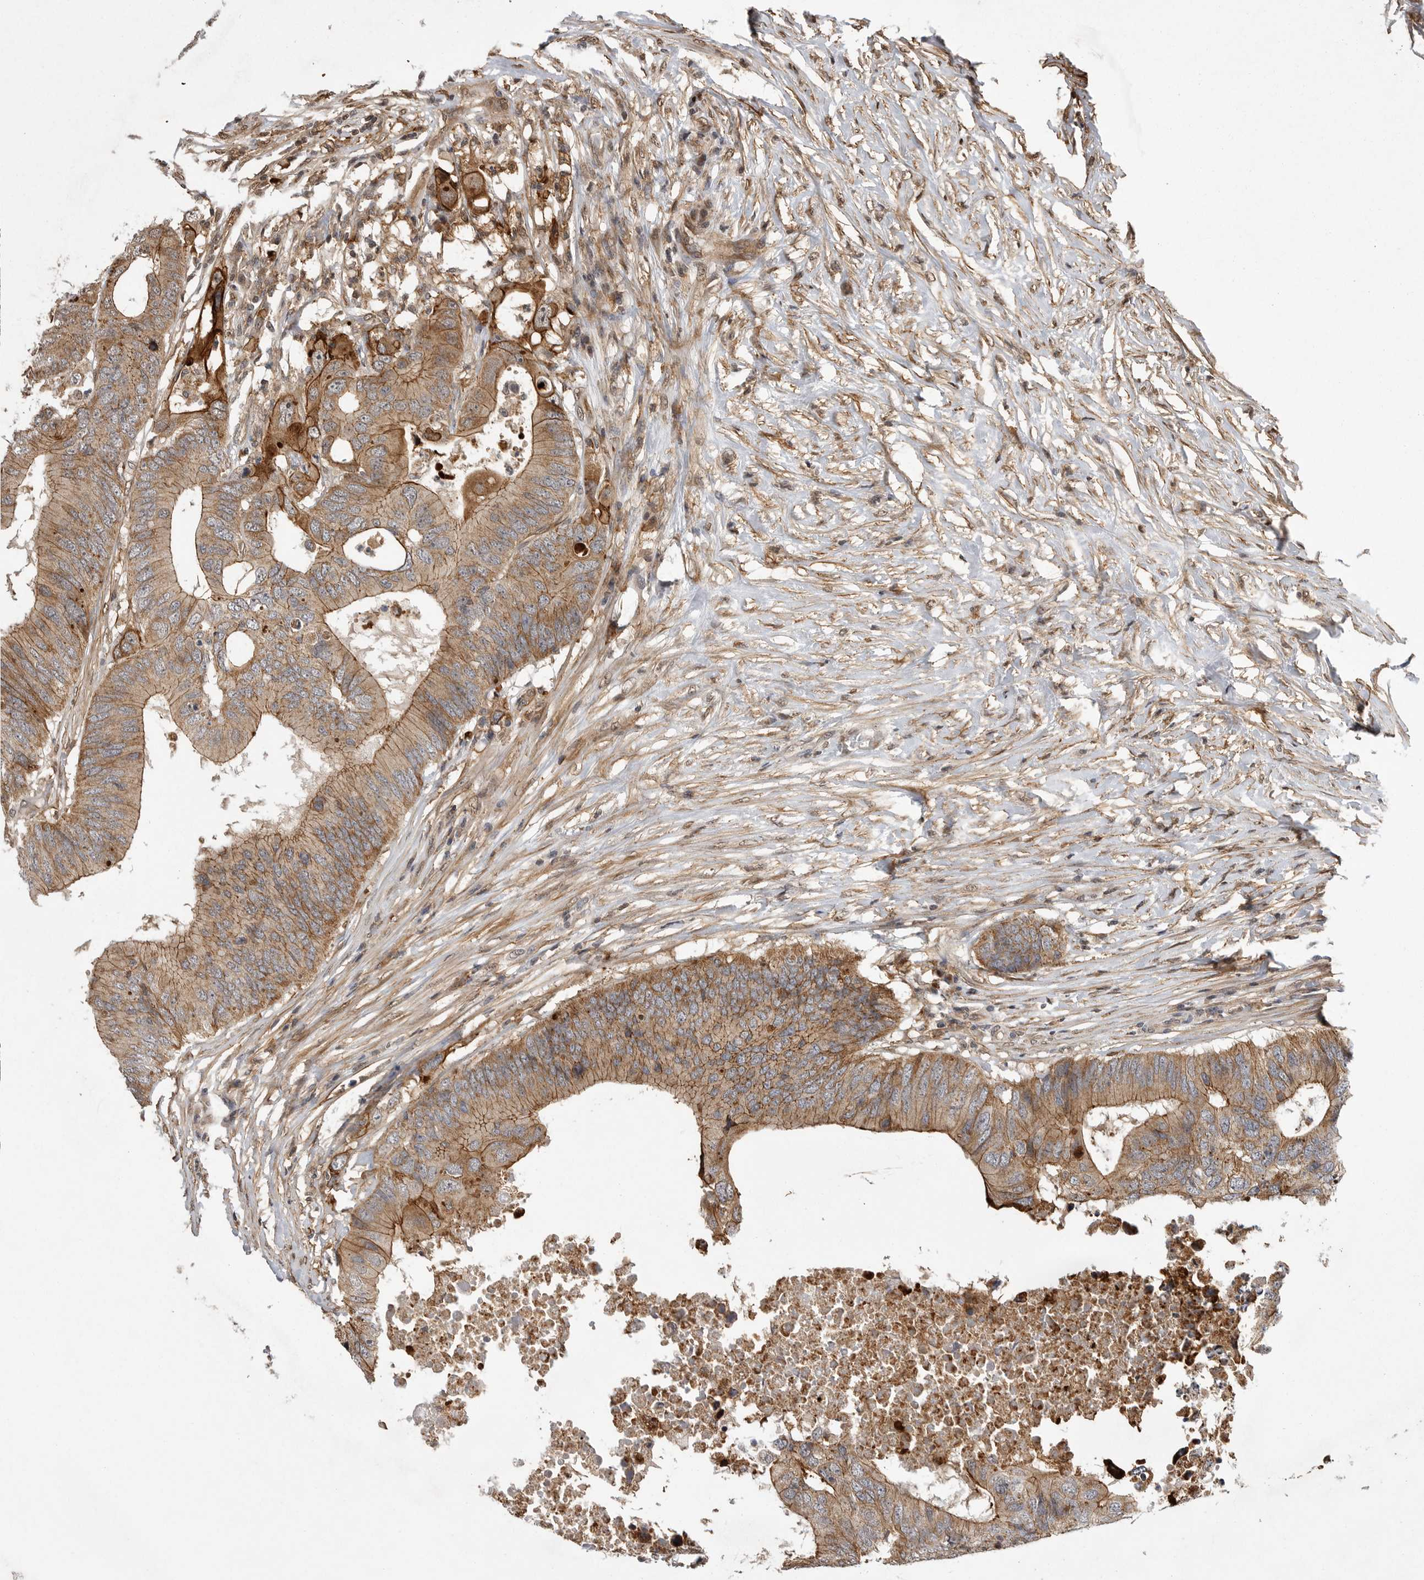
{"staining": {"intensity": "moderate", "quantity": ">75%", "location": "cytoplasmic/membranous"}, "tissue": "colorectal cancer", "cell_type": "Tumor cells", "image_type": "cancer", "snomed": [{"axis": "morphology", "description": "Adenocarcinoma, NOS"}, {"axis": "topography", "description": "Colon"}], "caption": "Tumor cells exhibit medium levels of moderate cytoplasmic/membranous expression in approximately >75% of cells in human colorectal adenocarcinoma. (Brightfield microscopy of DAB IHC at high magnification).", "gene": "NECTIN1", "patient": {"sex": "male", "age": 71}}